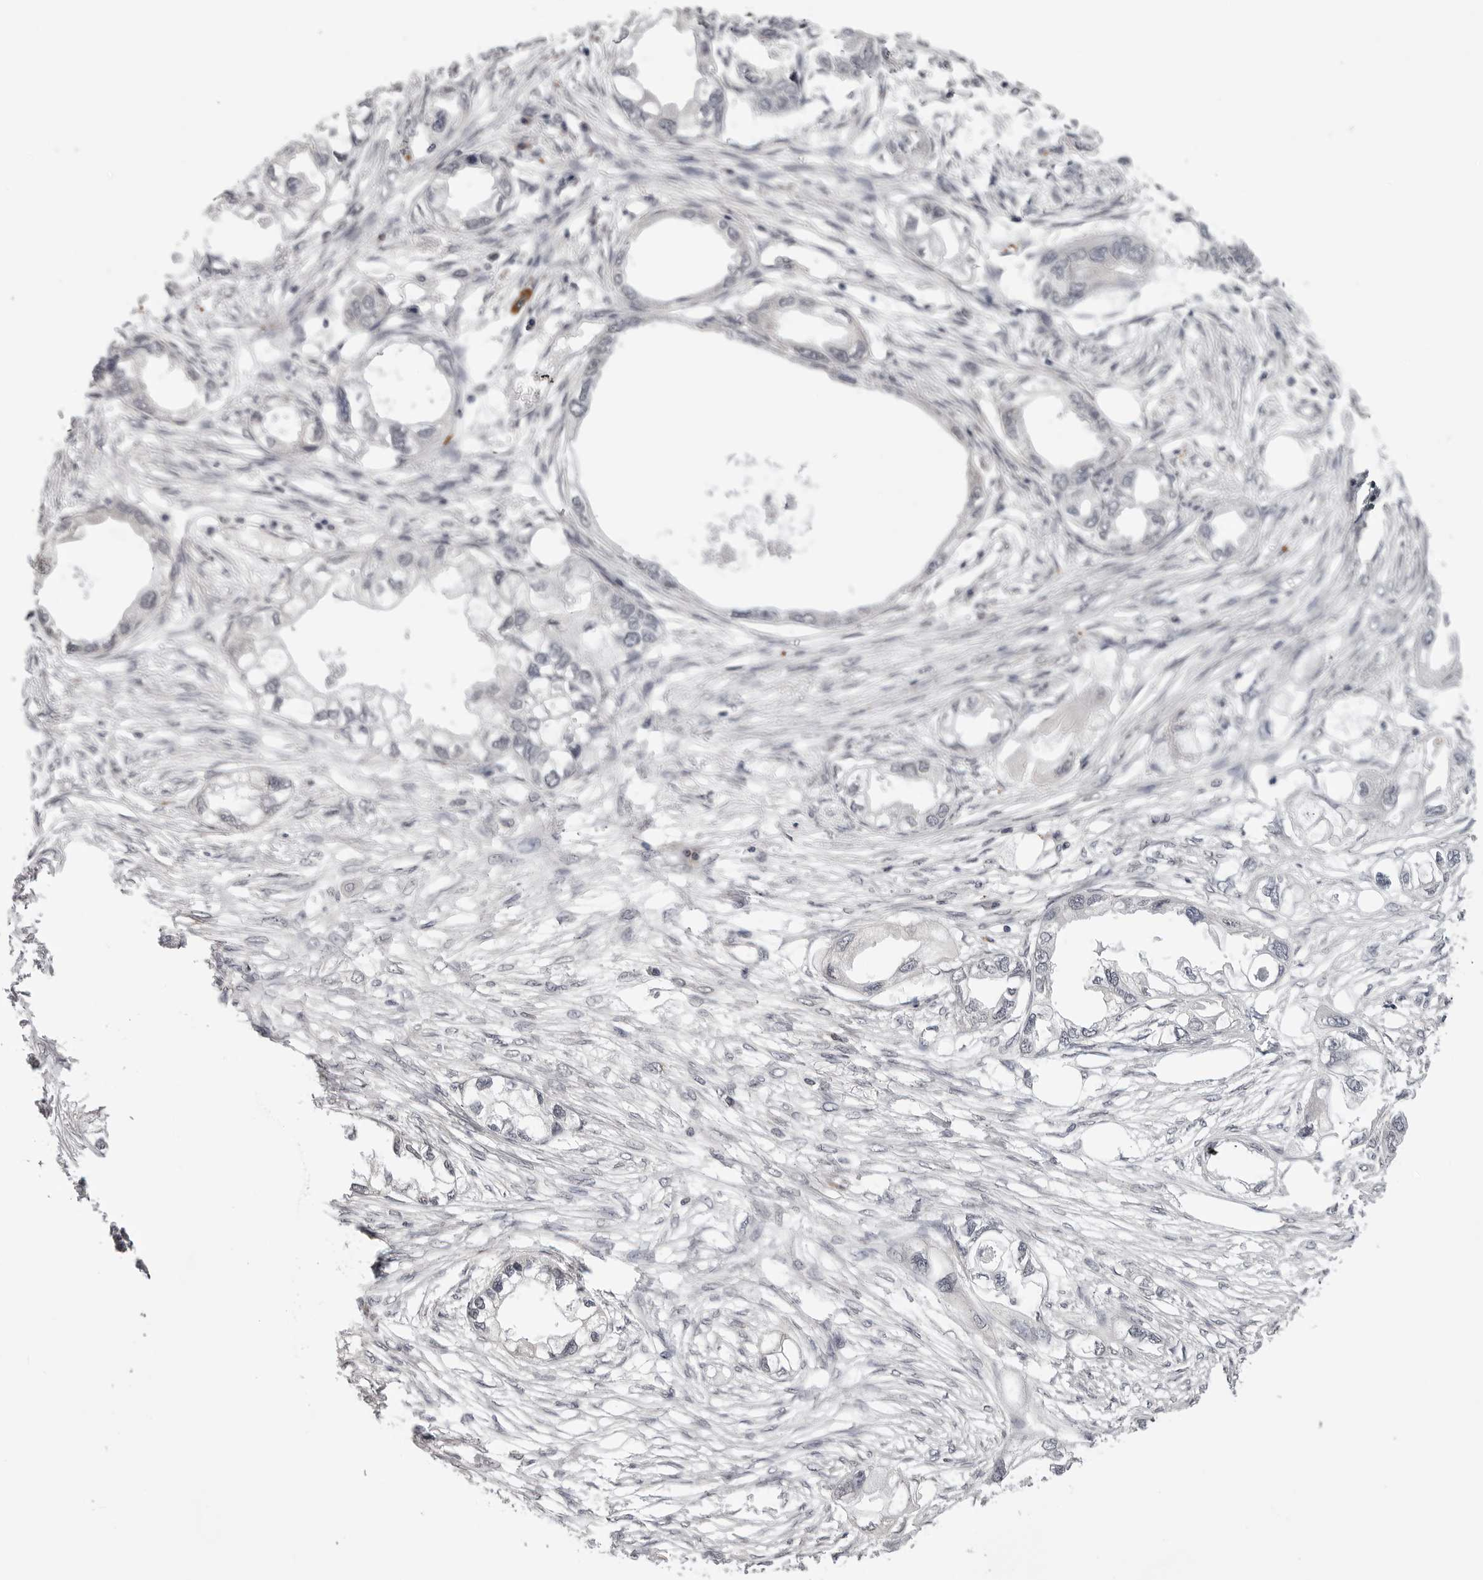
{"staining": {"intensity": "negative", "quantity": "none", "location": "none"}, "tissue": "endometrial cancer", "cell_type": "Tumor cells", "image_type": "cancer", "snomed": [{"axis": "morphology", "description": "Adenocarcinoma, NOS"}, {"axis": "morphology", "description": "Adenocarcinoma, metastatic, NOS"}, {"axis": "topography", "description": "Adipose tissue"}, {"axis": "topography", "description": "Endometrium"}], "caption": "Micrograph shows no protein positivity in tumor cells of endometrial cancer tissue. The staining is performed using DAB brown chromogen with nuclei counter-stained in using hematoxylin.", "gene": "CDK20", "patient": {"sex": "female", "age": 67}}